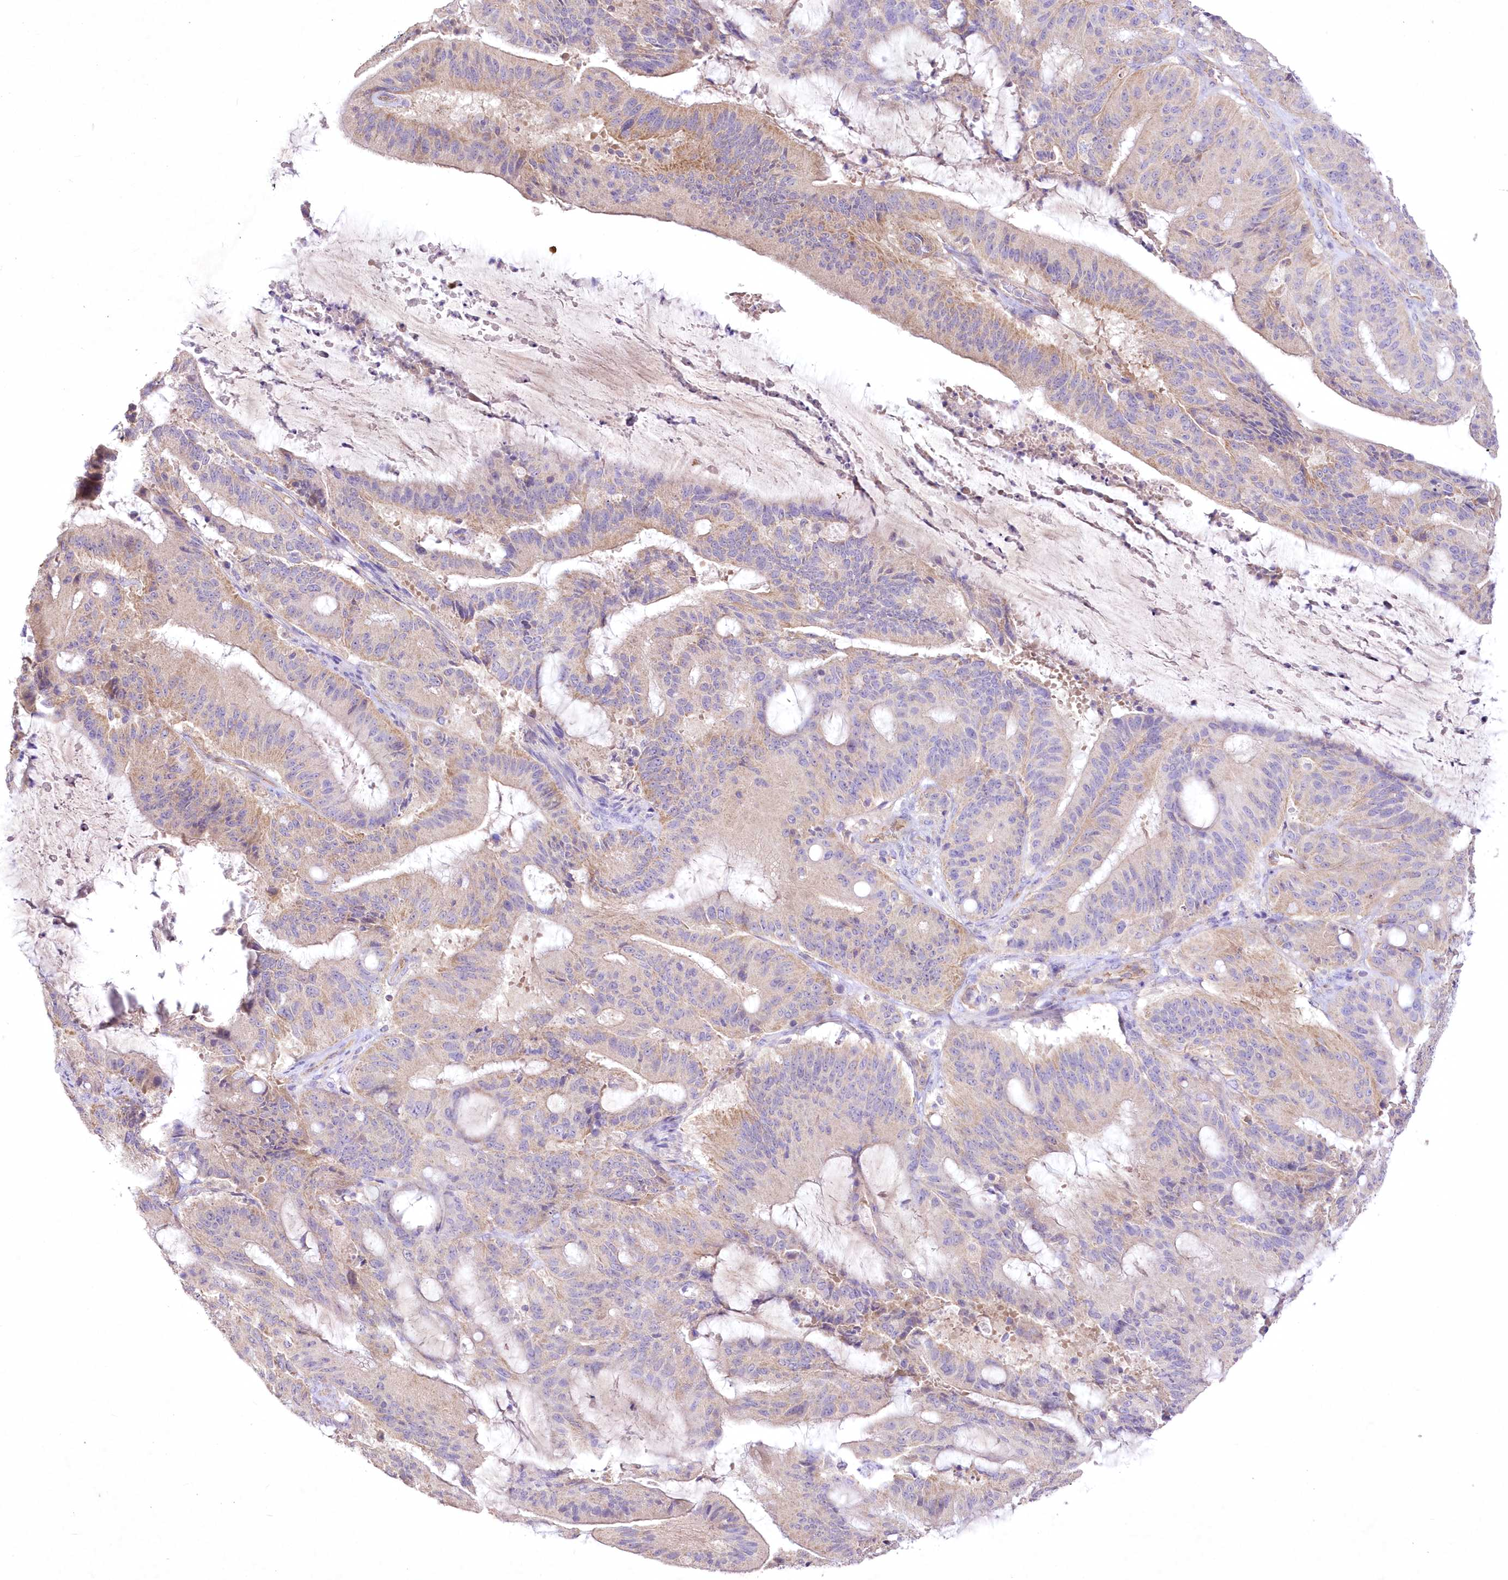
{"staining": {"intensity": "weak", "quantity": "25%-75%", "location": "cytoplasmic/membranous"}, "tissue": "liver cancer", "cell_type": "Tumor cells", "image_type": "cancer", "snomed": [{"axis": "morphology", "description": "Normal tissue, NOS"}, {"axis": "morphology", "description": "Cholangiocarcinoma"}, {"axis": "topography", "description": "Liver"}, {"axis": "topography", "description": "Peripheral nerve tissue"}], "caption": "Immunohistochemistry (IHC) histopathology image of neoplastic tissue: human cholangiocarcinoma (liver) stained using immunohistochemistry (IHC) exhibits low levels of weak protein expression localized specifically in the cytoplasmic/membranous of tumor cells, appearing as a cytoplasmic/membranous brown color.", "gene": "ITSN2", "patient": {"sex": "female", "age": 73}}